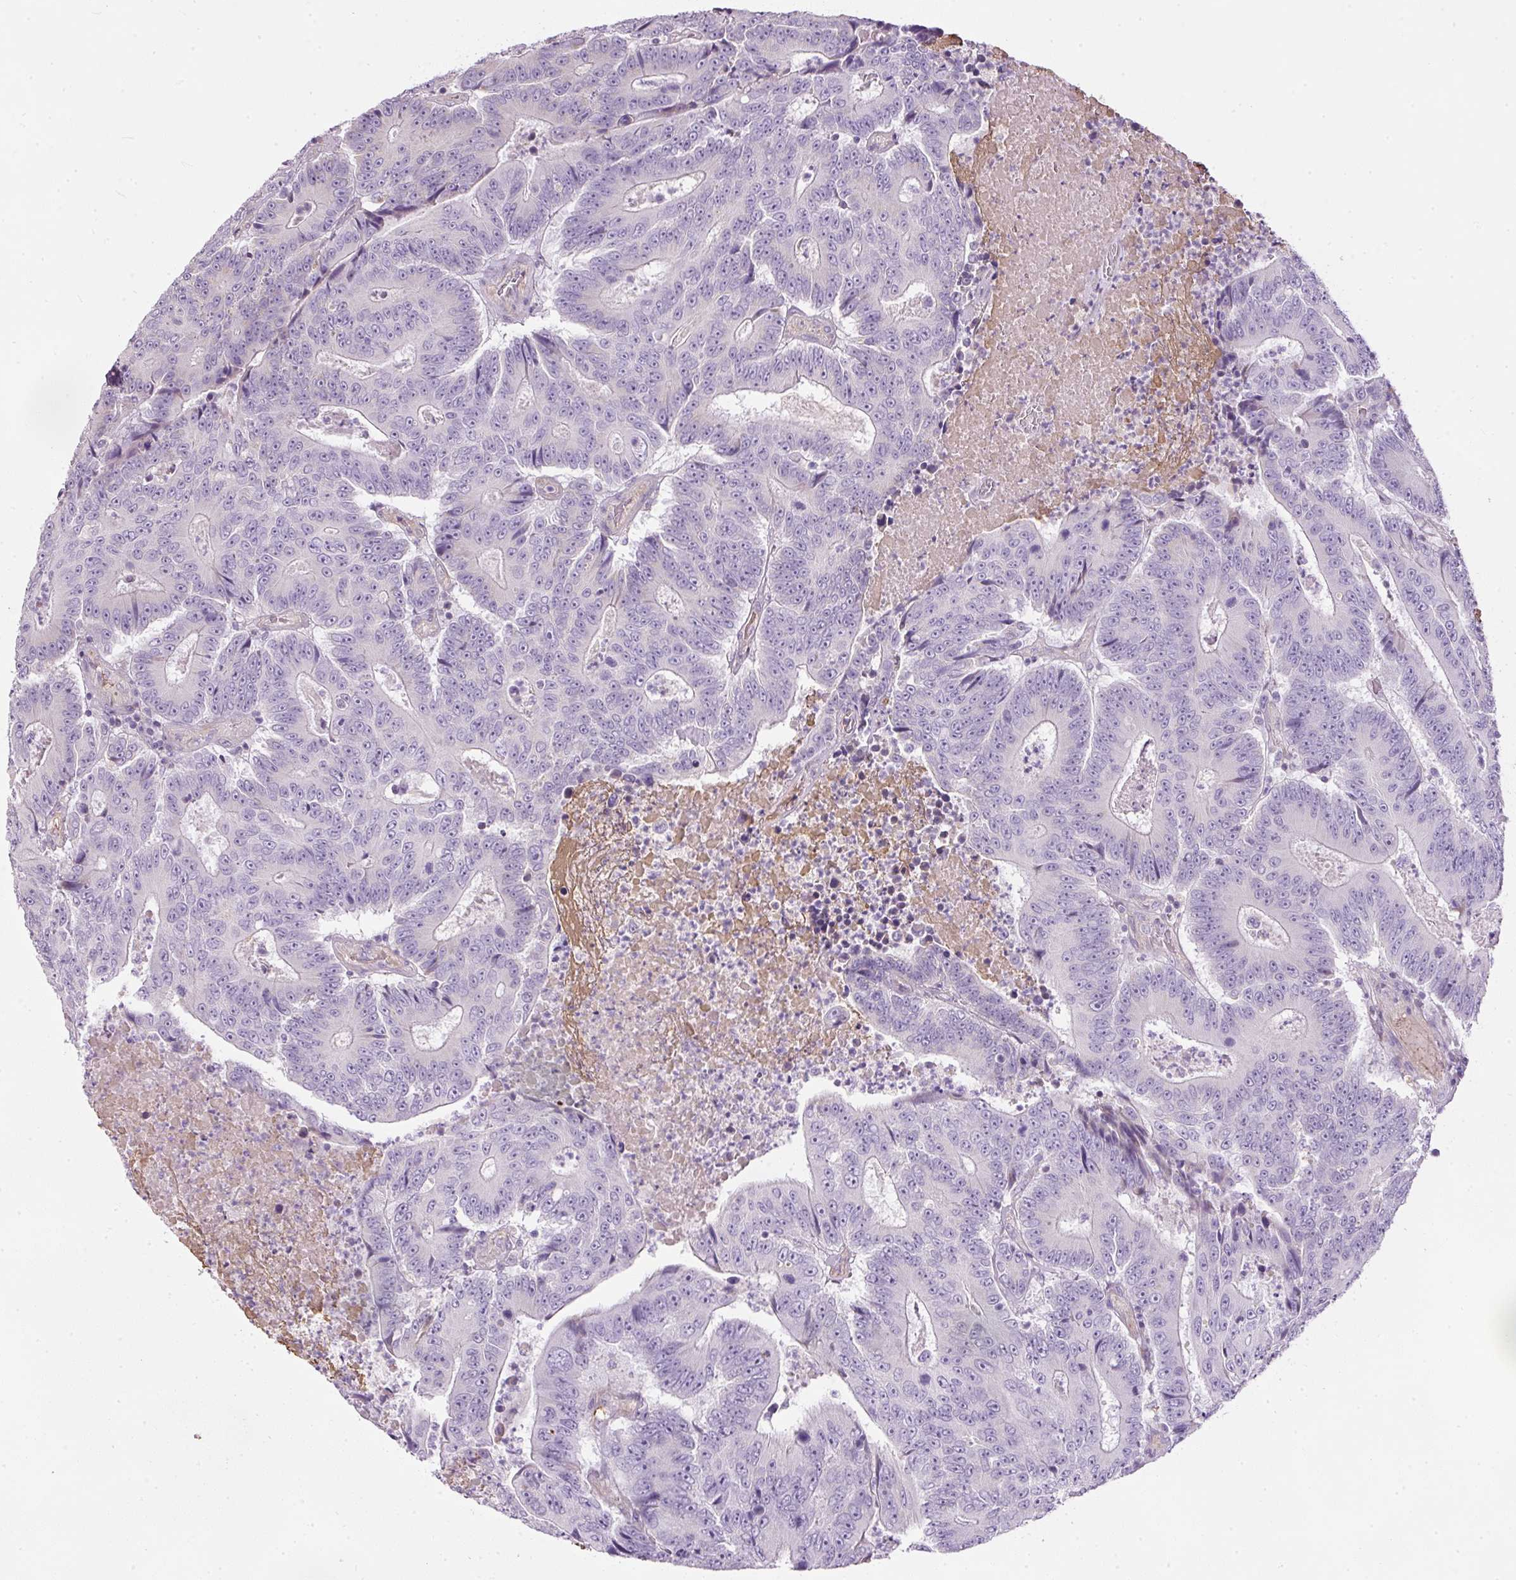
{"staining": {"intensity": "negative", "quantity": "none", "location": "none"}, "tissue": "colorectal cancer", "cell_type": "Tumor cells", "image_type": "cancer", "snomed": [{"axis": "morphology", "description": "Adenocarcinoma, NOS"}, {"axis": "topography", "description": "Colon"}], "caption": "Human colorectal cancer stained for a protein using immunohistochemistry exhibits no expression in tumor cells.", "gene": "KPNA5", "patient": {"sex": "male", "age": 83}}